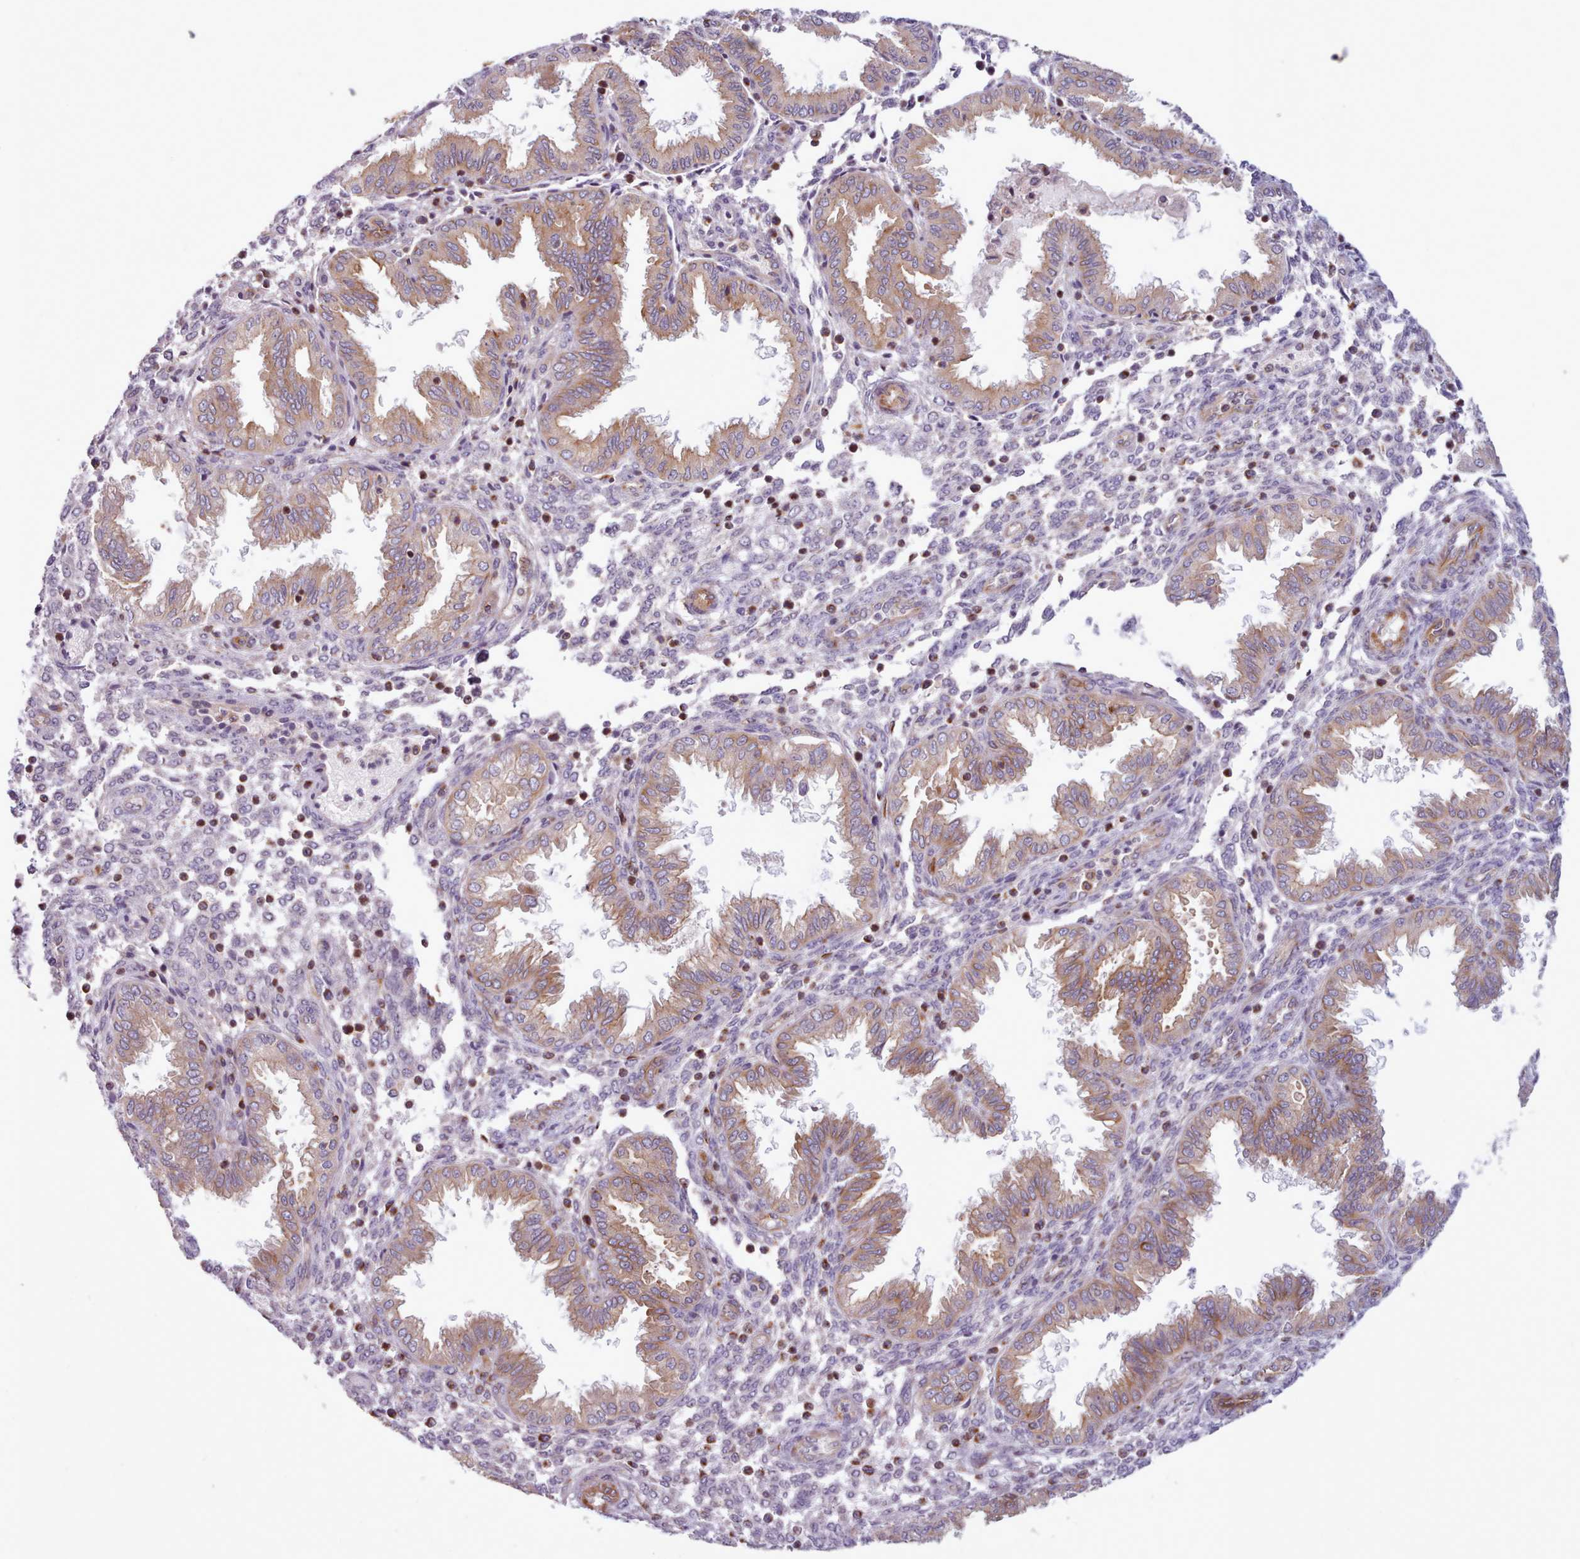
{"staining": {"intensity": "moderate", "quantity": "<25%", "location": "cytoplasmic/membranous"}, "tissue": "endometrium", "cell_type": "Cells in endometrial stroma", "image_type": "normal", "snomed": [{"axis": "morphology", "description": "Normal tissue, NOS"}, {"axis": "topography", "description": "Endometrium"}], "caption": "This micrograph reveals benign endometrium stained with immunohistochemistry to label a protein in brown. The cytoplasmic/membranous of cells in endometrial stroma show moderate positivity for the protein. Nuclei are counter-stained blue.", "gene": "CRYBG1", "patient": {"sex": "female", "age": 33}}